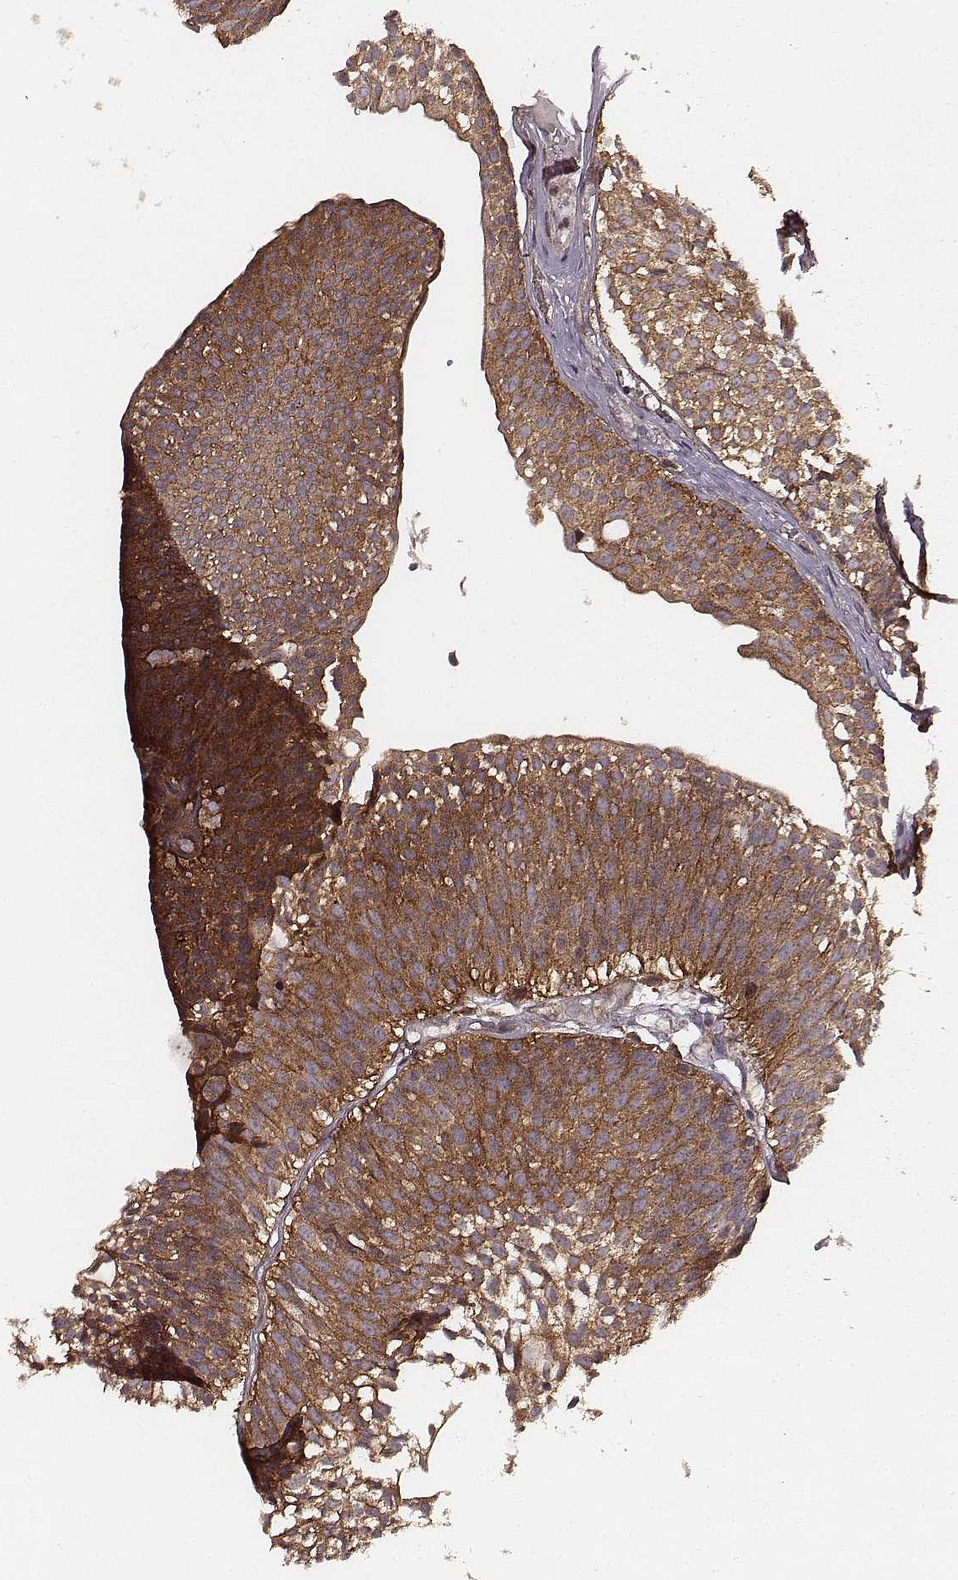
{"staining": {"intensity": "strong", "quantity": ">75%", "location": "cytoplasmic/membranous"}, "tissue": "urothelial cancer", "cell_type": "Tumor cells", "image_type": "cancer", "snomed": [{"axis": "morphology", "description": "Urothelial carcinoma, Low grade"}, {"axis": "topography", "description": "Urinary bladder"}], "caption": "Immunohistochemistry of urothelial cancer shows high levels of strong cytoplasmic/membranous staining in approximately >75% of tumor cells. (brown staining indicates protein expression, while blue staining denotes nuclei).", "gene": "VPS26A", "patient": {"sex": "male", "age": 63}}